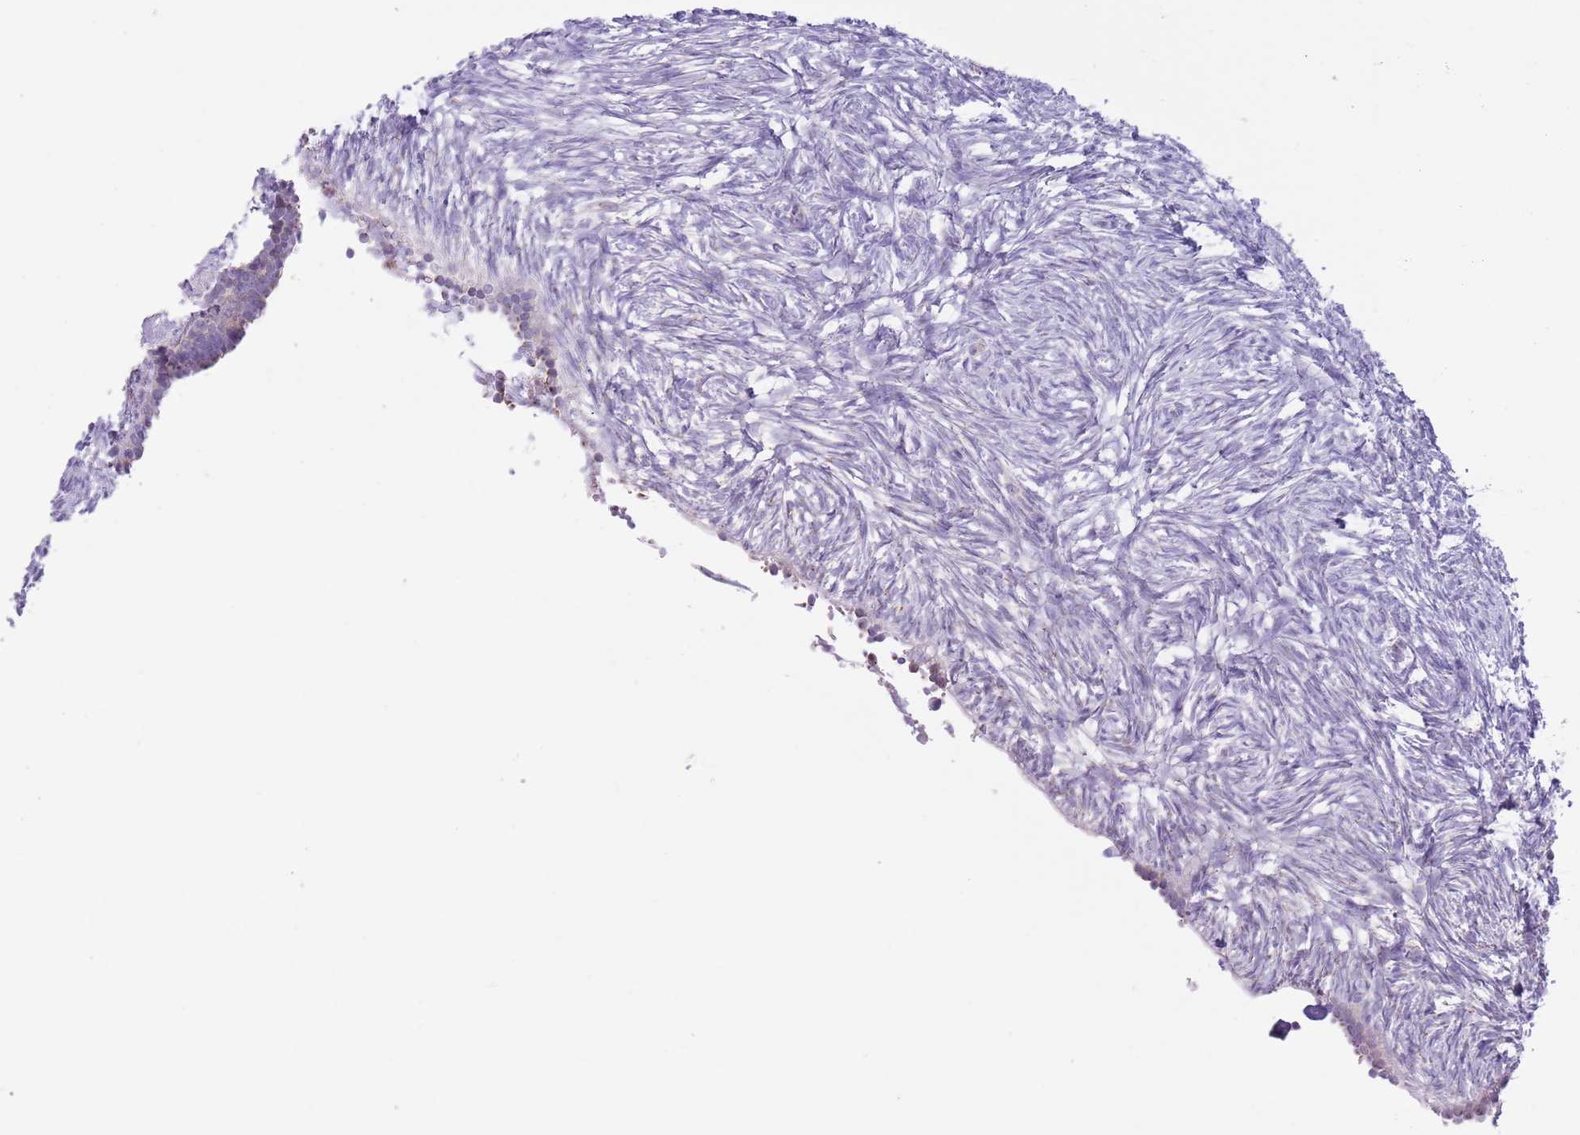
{"staining": {"intensity": "negative", "quantity": "none", "location": "none"}, "tissue": "ovary", "cell_type": "Ovarian stroma cells", "image_type": "normal", "snomed": [{"axis": "morphology", "description": "Normal tissue, NOS"}, {"axis": "topography", "description": "Ovary"}], "caption": "Immunohistochemistry (IHC) micrograph of normal ovary: ovary stained with DAB demonstrates no significant protein positivity in ovarian stroma cells. (DAB immunohistochemistry (IHC) with hematoxylin counter stain).", "gene": "C20orf96", "patient": {"sex": "female", "age": 51}}